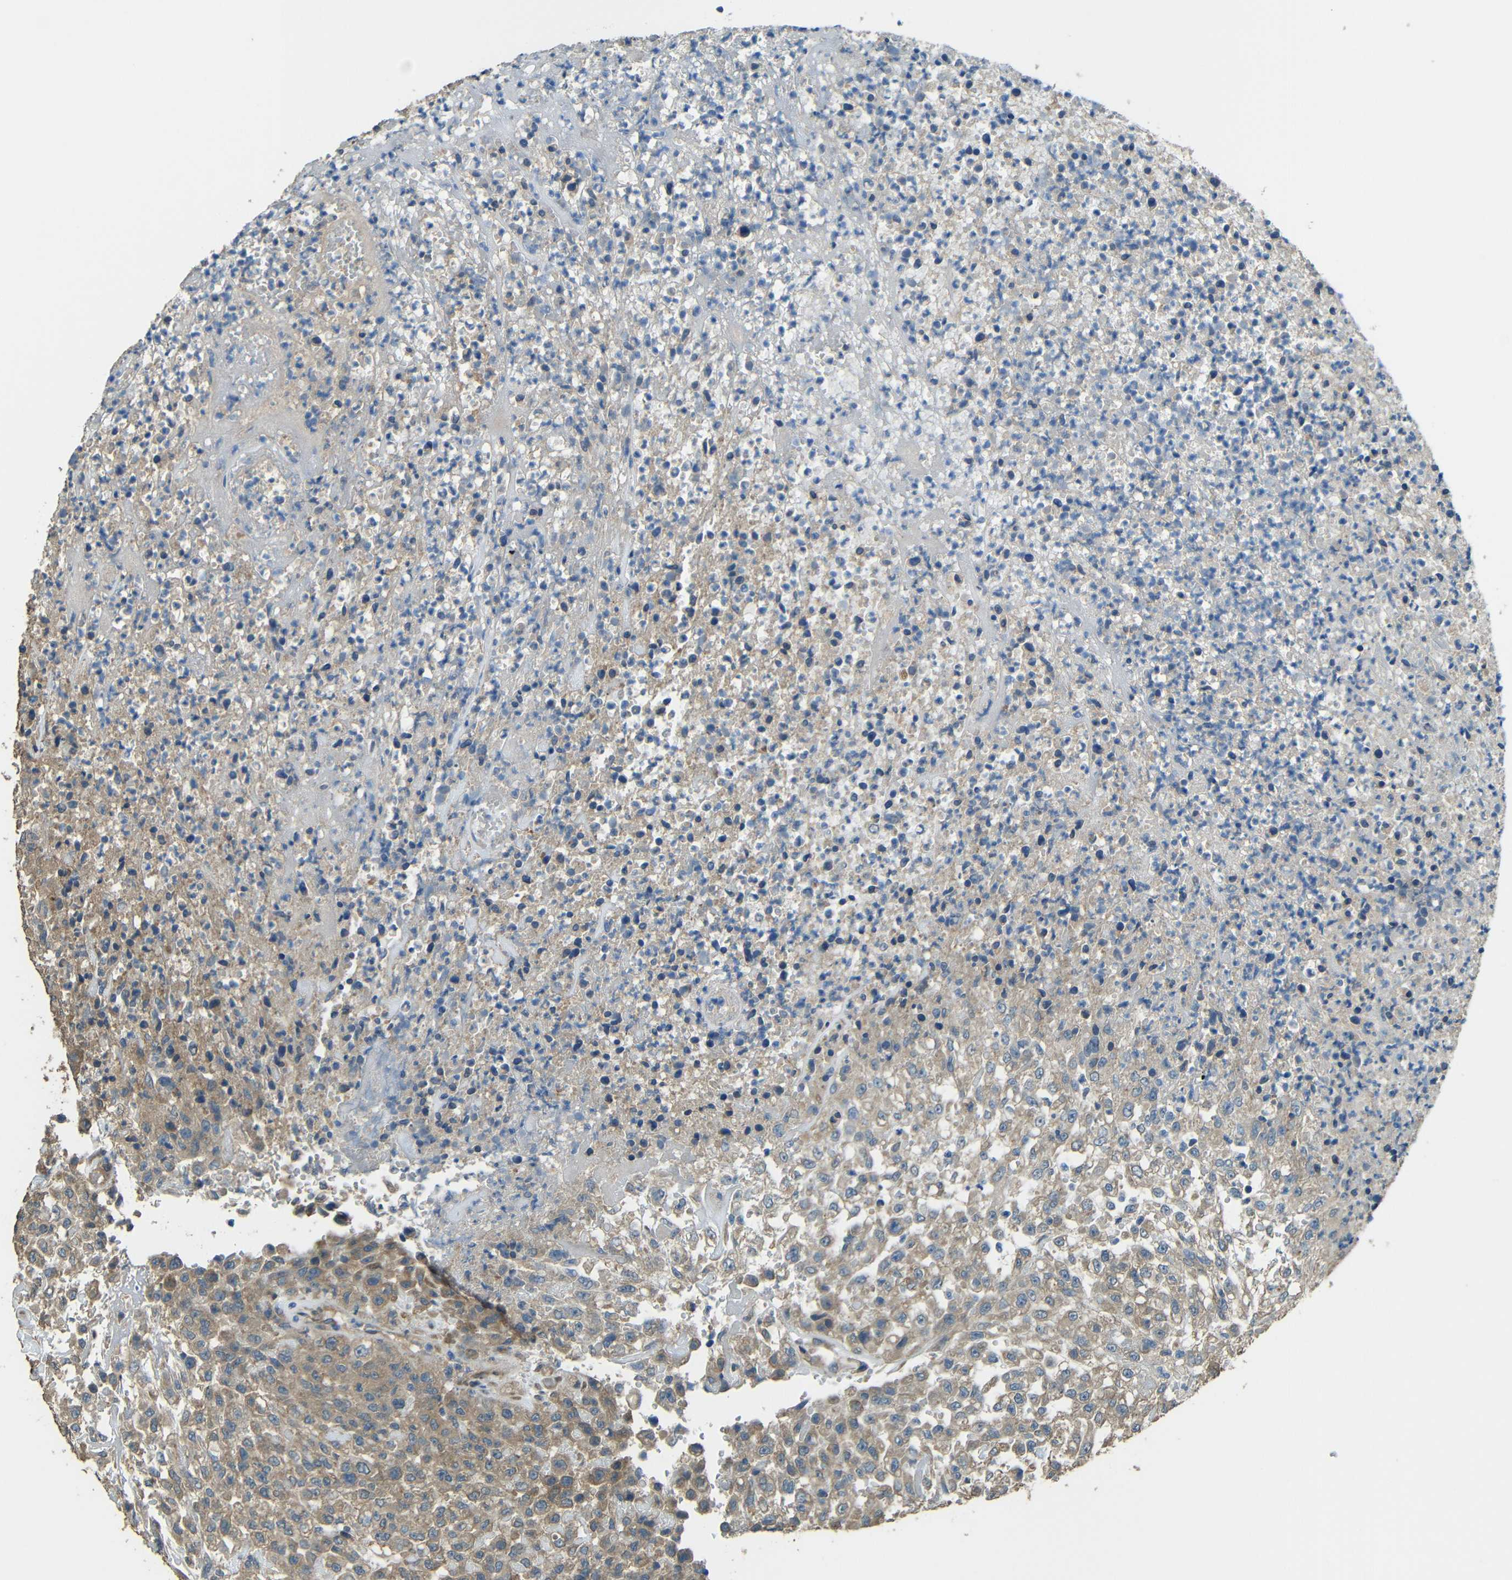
{"staining": {"intensity": "moderate", "quantity": ">75%", "location": "cytoplasmic/membranous"}, "tissue": "urothelial cancer", "cell_type": "Tumor cells", "image_type": "cancer", "snomed": [{"axis": "morphology", "description": "Urothelial carcinoma, High grade"}, {"axis": "topography", "description": "Urinary bladder"}], "caption": "Human urothelial cancer stained with a brown dye reveals moderate cytoplasmic/membranous positive positivity in approximately >75% of tumor cells.", "gene": "ACACA", "patient": {"sex": "male", "age": 46}}